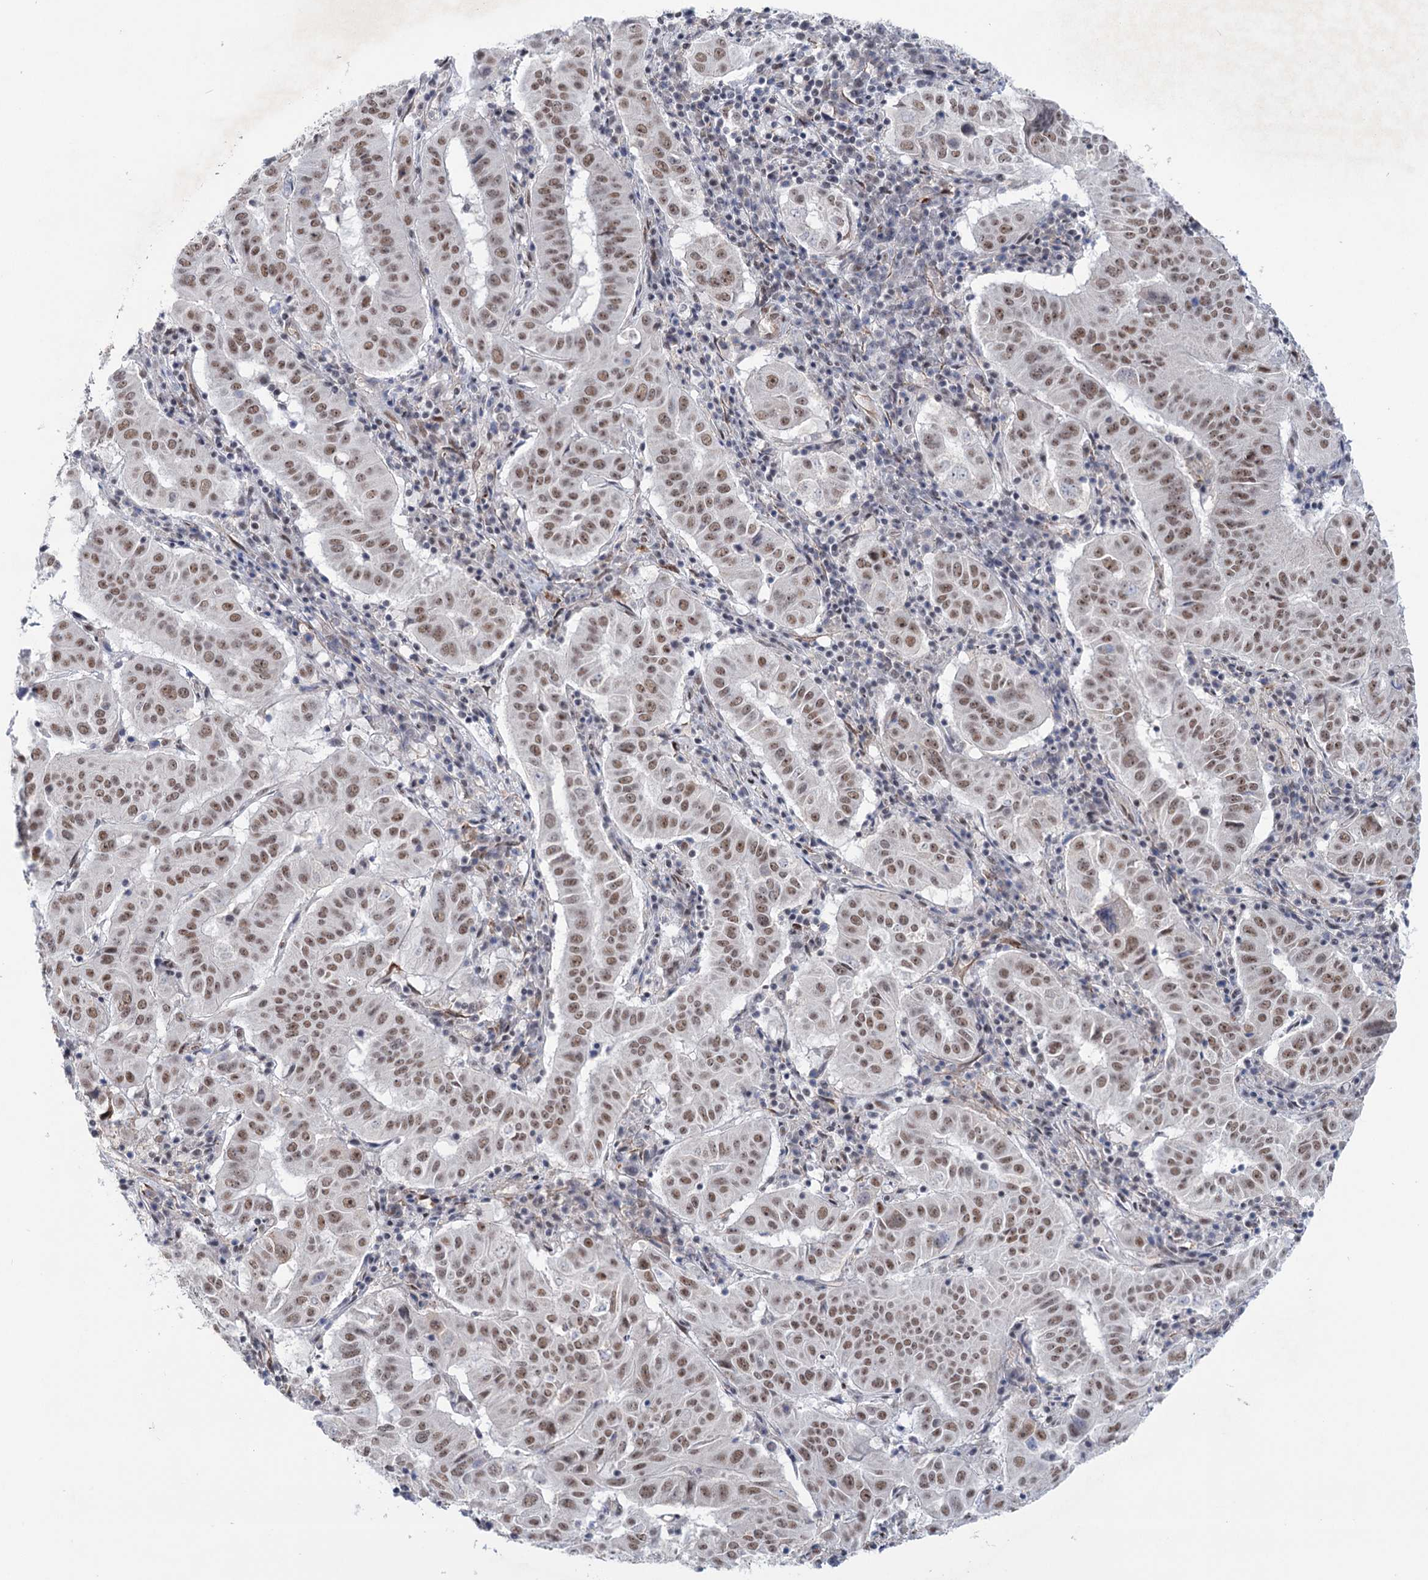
{"staining": {"intensity": "moderate", "quantity": ">75%", "location": "nuclear"}, "tissue": "pancreatic cancer", "cell_type": "Tumor cells", "image_type": "cancer", "snomed": [{"axis": "morphology", "description": "Adenocarcinoma, NOS"}, {"axis": "topography", "description": "Pancreas"}], "caption": "DAB (3,3'-diaminobenzidine) immunohistochemical staining of human pancreatic adenocarcinoma reveals moderate nuclear protein expression in about >75% of tumor cells.", "gene": "FAM53A", "patient": {"sex": "male", "age": 63}}